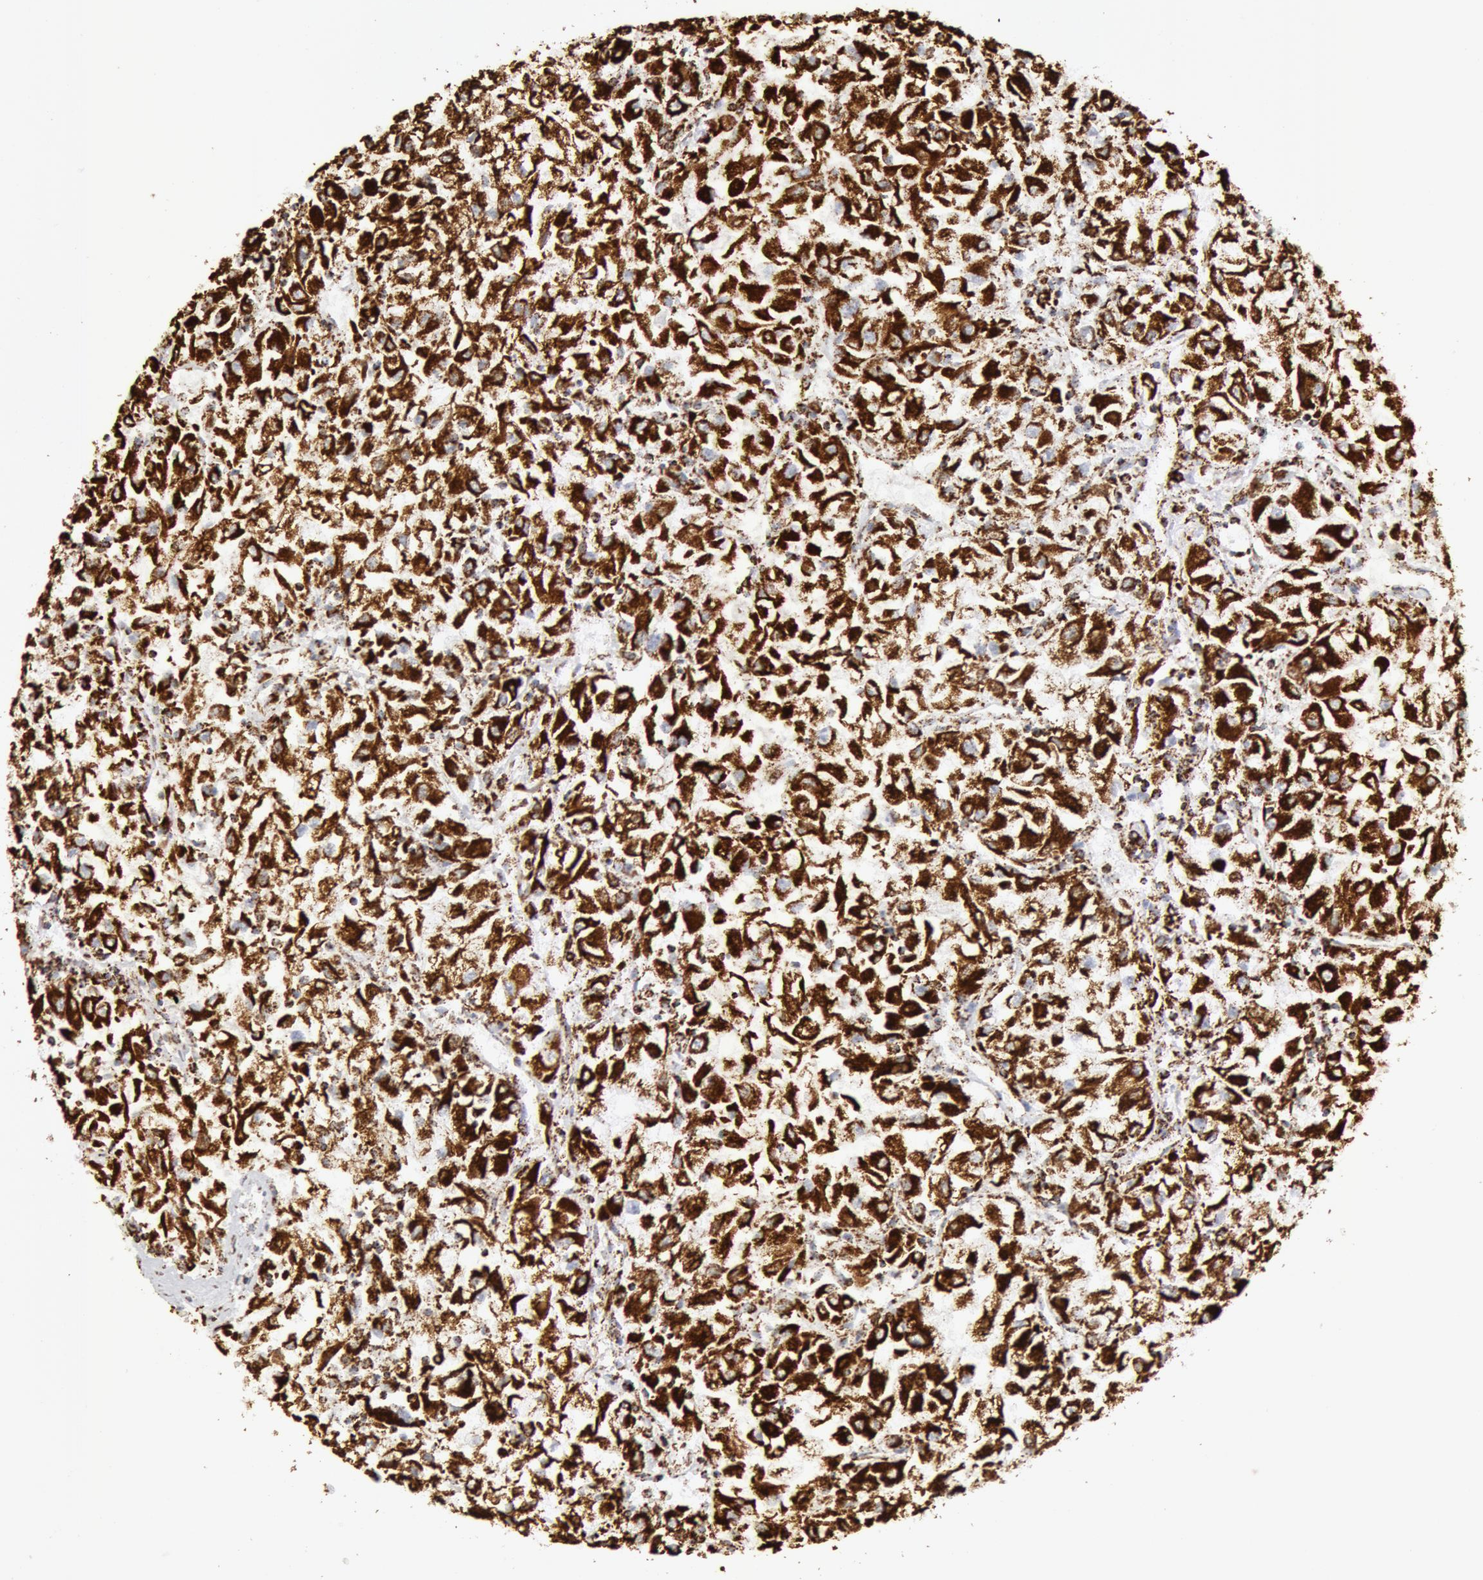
{"staining": {"intensity": "strong", "quantity": ">75%", "location": "cytoplasmic/membranous"}, "tissue": "renal cancer", "cell_type": "Tumor cells", "image_type": "cancer", "snomed": [{"axis": "morphology", "description": "Adenocarcinoma, NOS"}, {"axis": "topography", "description": "Kidney"}], "caption": "Immunohistochemical staining of adenocarcinoma (renal) demonstrates strong cytoplasmic/membranous protein staining in about >75% of tumor cells. The staining is performed using DAB brown chromogen to label protein expression. The nuclei are counter-stained blue using hematoxylin.", "gene": "ATP5F1B", "patient": {"sex": "male", "age": 59}}